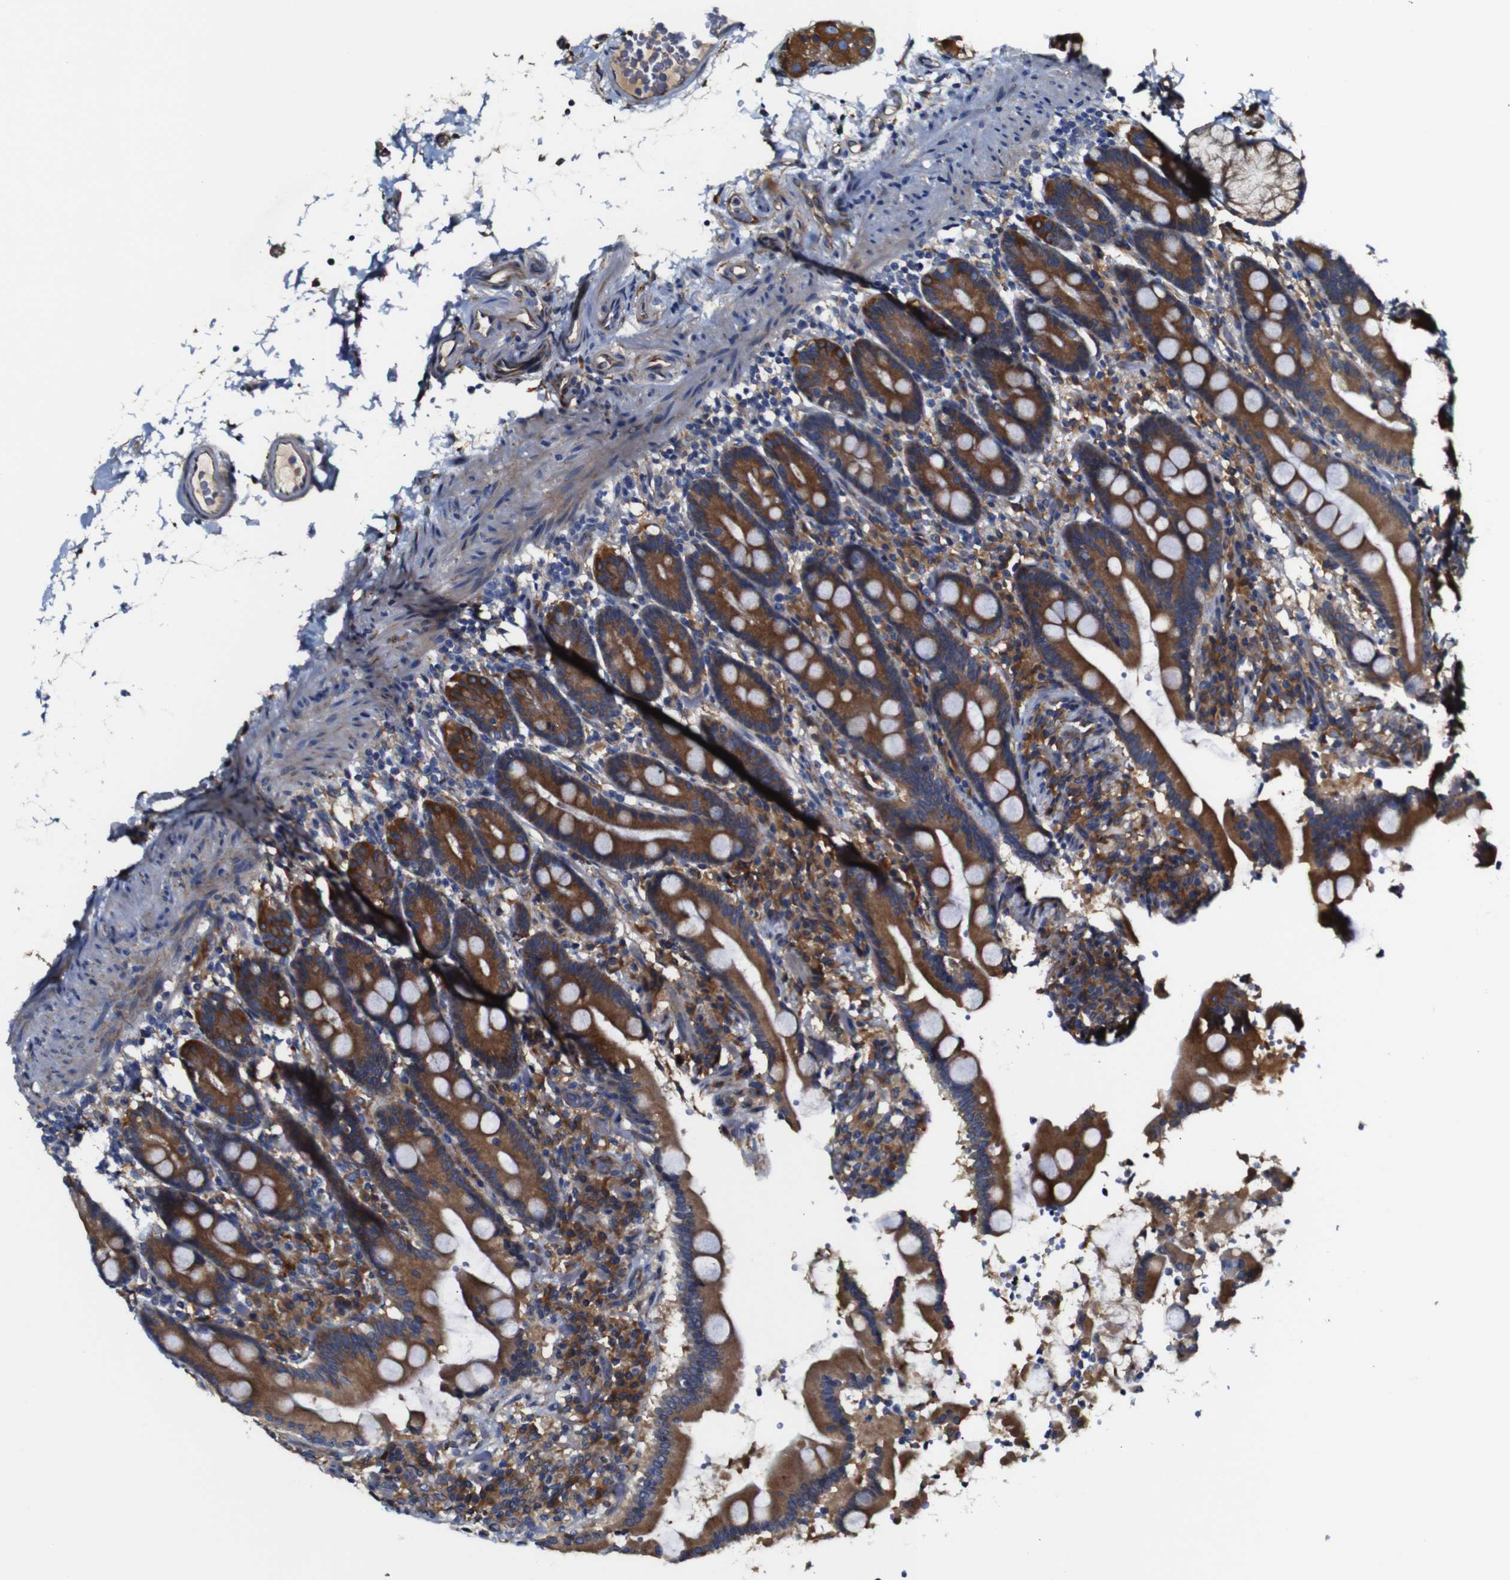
{"staining": {"intensity": "strong", "quantity": ">75%", "location": "cytoplasmic/membranous"}, "tissue": "duodenum", "cell_type": "Glandular cells", "image_type": "normal", "snomed": [{"axis": "morphology", "description": "Normal tissue, NOS"}, {"axis": "topography", "description": "Small intestine, NOS"}], "caption": "Immunohistochemistry (IHC) (DAB) staining of benign duodenum demonstrates strong cytoplasmic/membranous protein expression in about >75% of glandular cells. (IHC, brightfield microscopy, high magnification).", "gene": "CLCC1", "patient": {"sex": "female", "age": 71}}